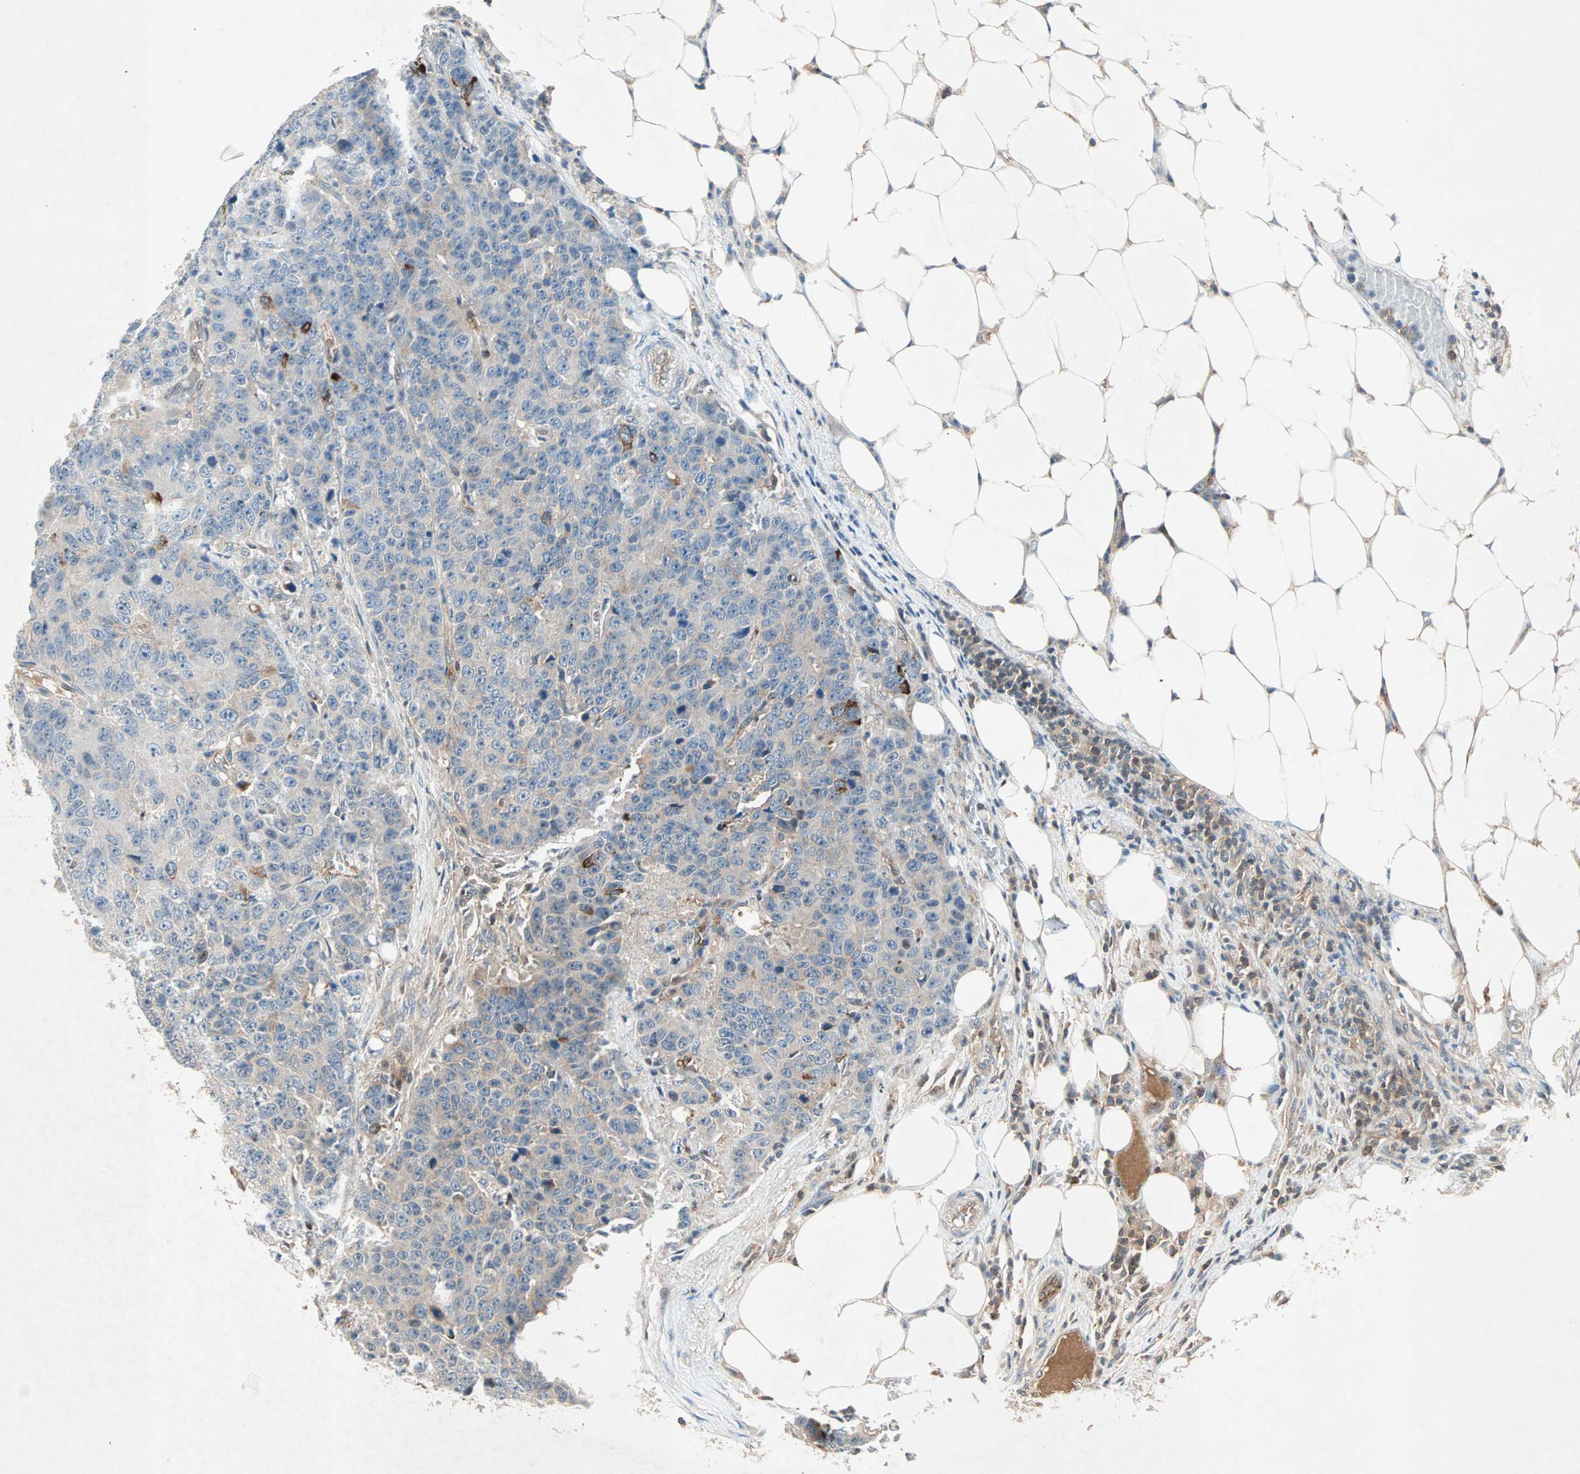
{"staining": {"intensity": "weak", "quantity": "25%-75%", "location": "cytoplasmic/membranous"}, "tissue": "colorectal cancer", "cell_type": "Tumor cells", "image_type": "cancer", "snomed": [{"axis": "morphology", "description": "Adenocarcinoma, NOS"}, {"axis": "topography", "description": "Colon"}], "caption": "Immunohistochemical staining of adenocarcinoma (colorectal) shows weak cytoplasmic/membranous protein expression in approximately 25%-75% of tumor cells. Using DAB (brown) and hematoxylin (blue) stains, captured at high magnification using brightfield microscopy.", "gene": "TEC", "patient": {"sex": "female", "age": 86}}